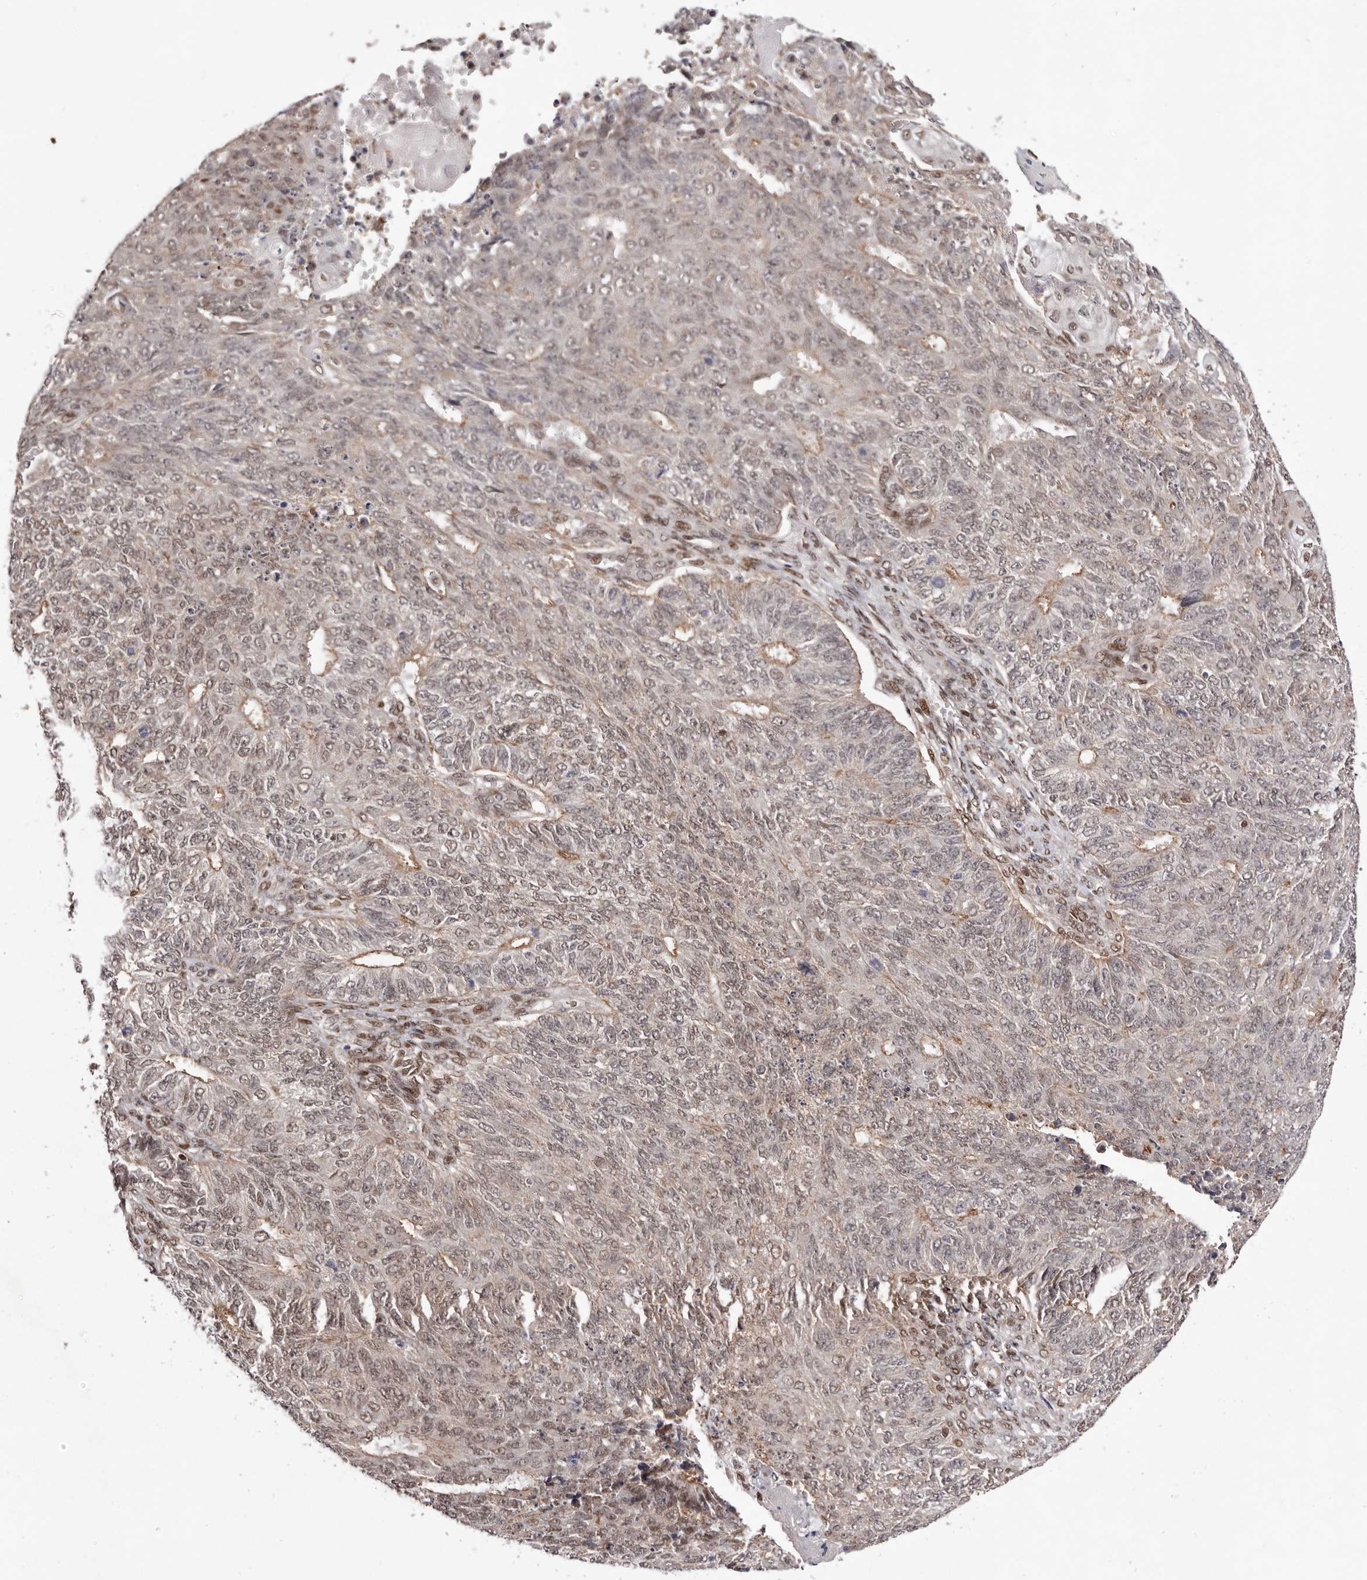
{"staining": {"intensity": "moderate", "quantity": "25%-75%", "location": "cytoplasmic/membranous,nuclear"}, "tissue": "endometrial cancer", "cell_type": "Tumor cells", "image_type": "cancer", "snomed": [{"axis": "morphology", "description": "Adenocarcinoma, NOS"}, {"axis": "topography", "description": "Endometrium"}], "caption": "Brown immunohistochemical staining in endometrial adenocarcinoma displays moderate cytoplasmic/membranous and nuclear staining in about 25%-75% of tumor cells.", "gene": "FBXO5", "patient": {"sex": "female", "age": 32}}